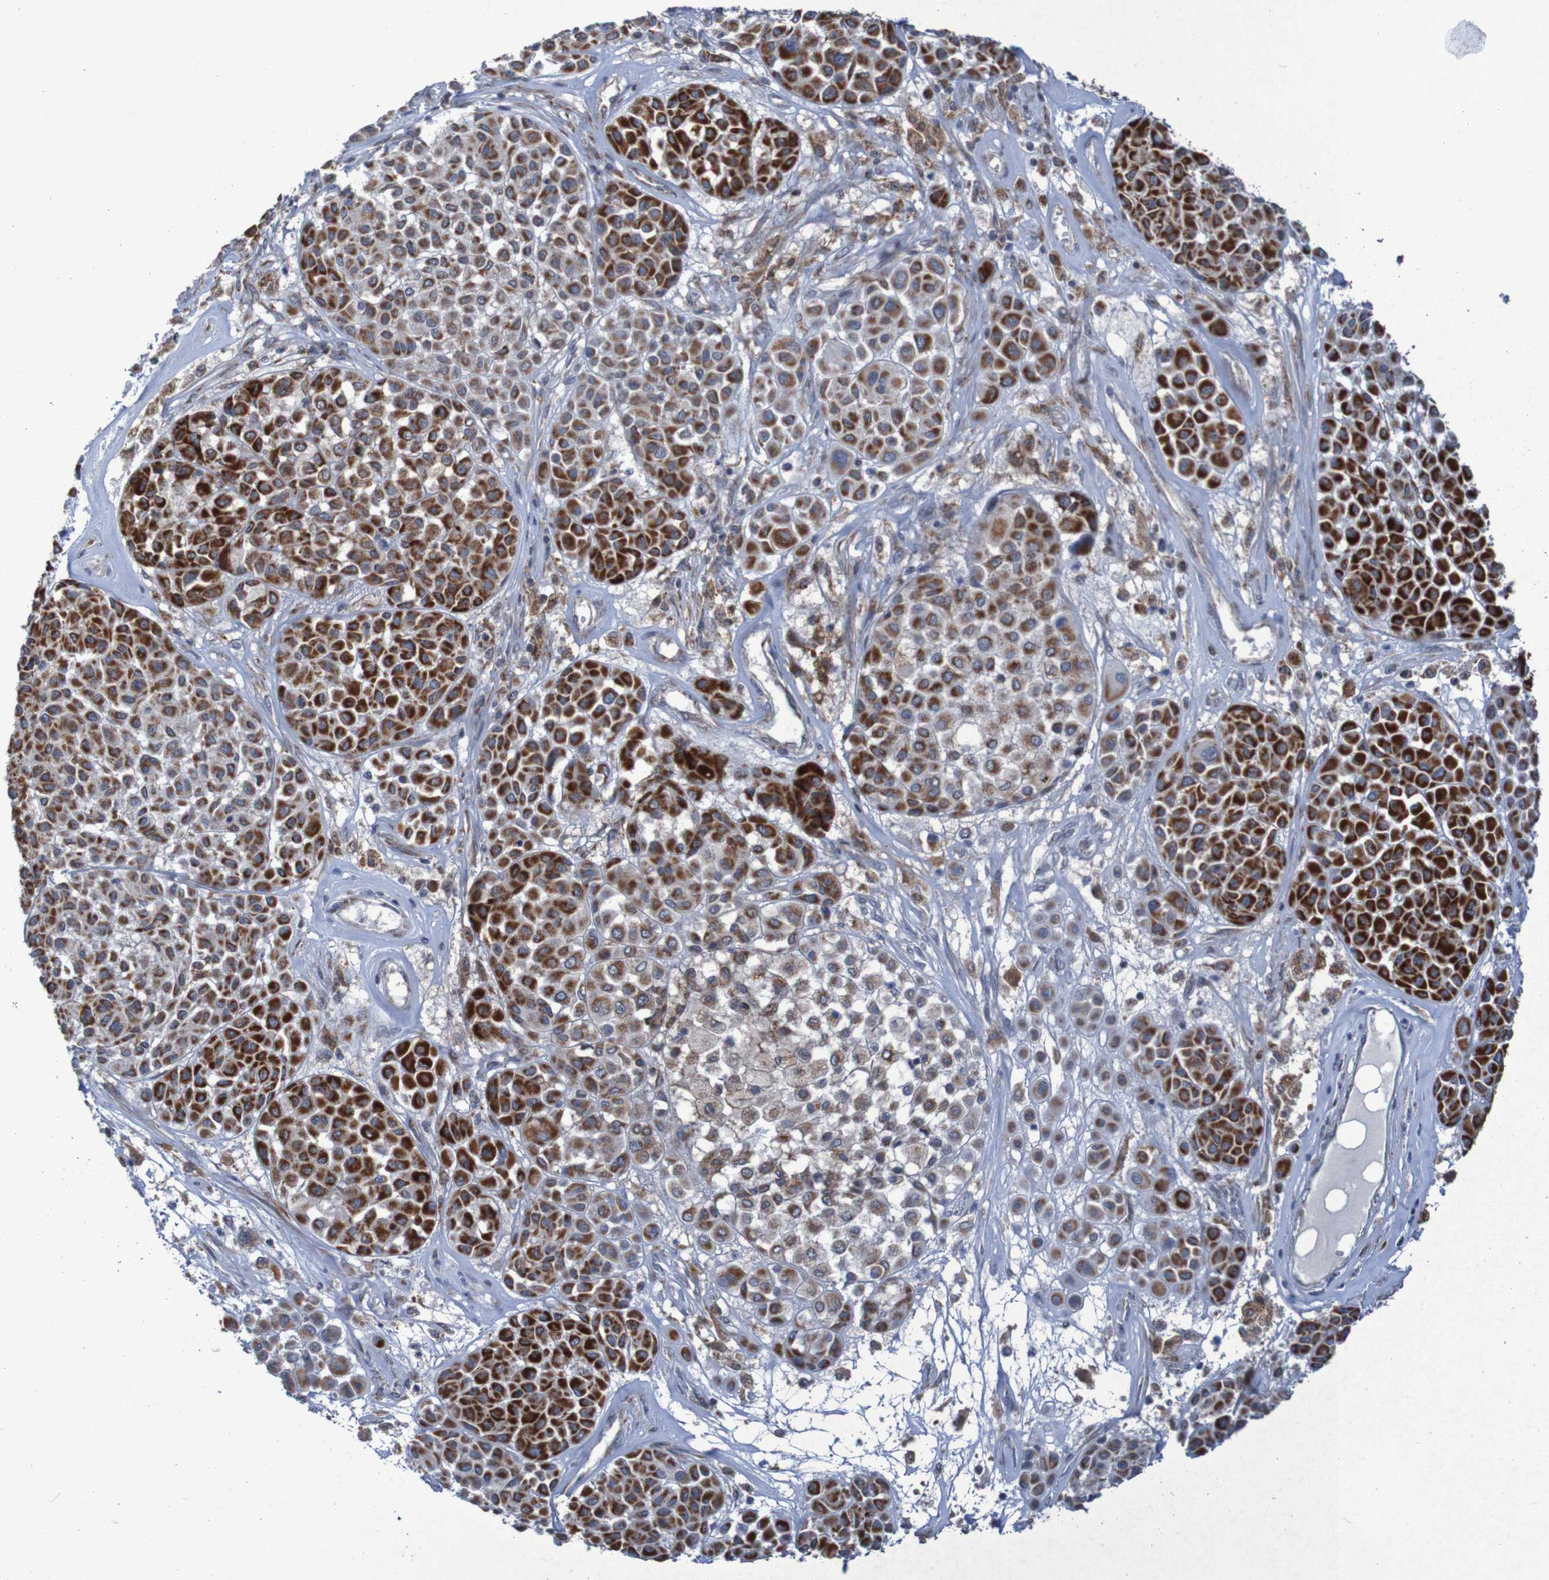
{"staining": {"intensity": "strong", "quantity": "25%-75%", "location": "cytoplasmic/membranous"}, "tissue": "melanoma", "cell_type": "Tumor cells", "image_type": "cancer", "snomed": [{"axis": "morphology", "description": "Malignant melanoma, Metastatic site"}, {"axis": "topography", "description": "Soft tissue"}], "caption": "The micrograph displays a brown stain indicating the presence of a protein in the cytoplasmic/membranous of tumor cells in malignant melanoma (metastatic site).", "gene": "CCDC51", "patient": {"sex": "male", "age": 41}}